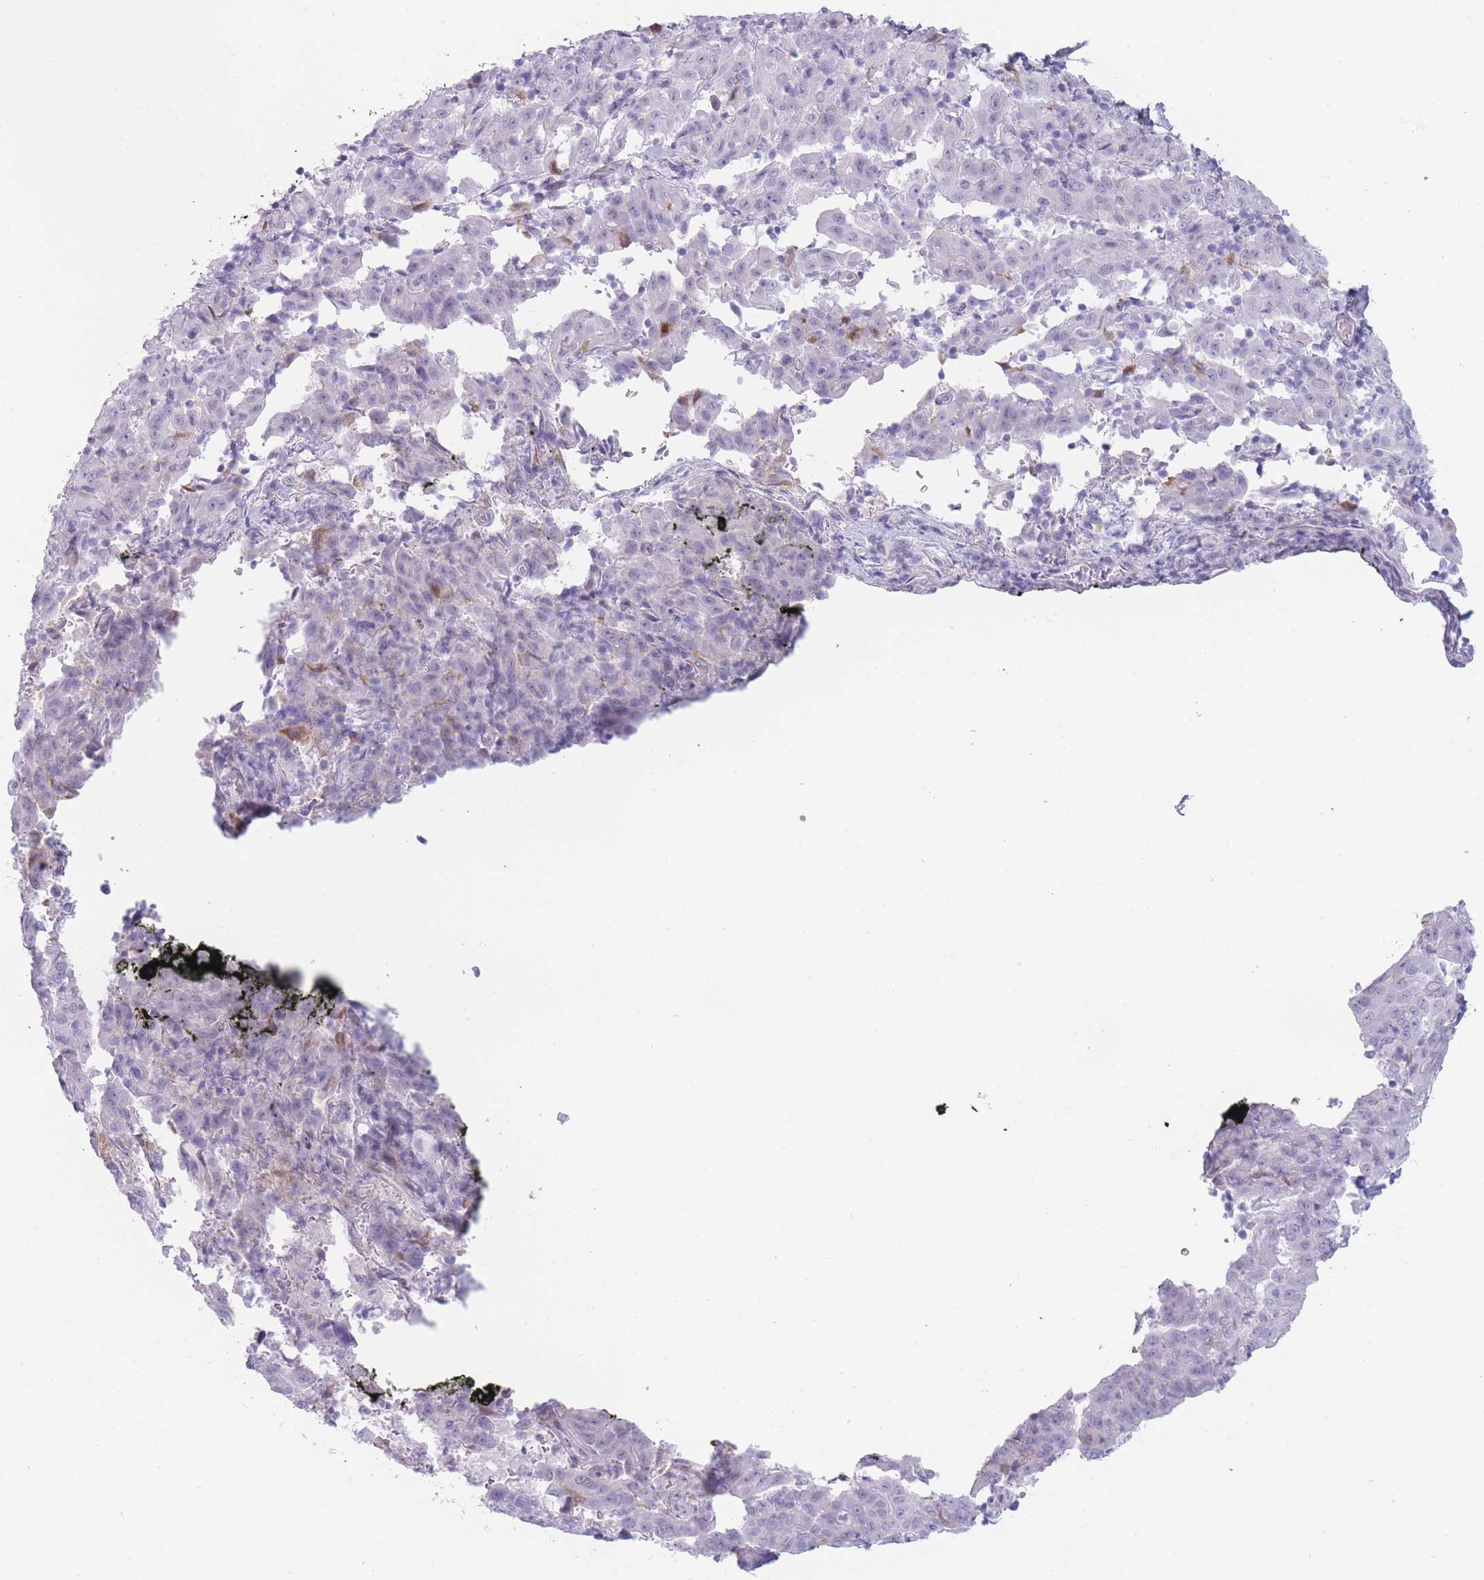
{"staining": {"intensity": "negative", "quantity": "none", "location": "none"}, "tissue": "pancreatic cancer", "cell_type": "Tumor cells", "image_type": "cancer", "snomed": [{"axis": "morphology", "description": "Adenocarcinoma, NOS"}, {"axis": "topography", "description": "Pancreas"}], "caption": "Immunohistochemistry (IHC) of human pancreatic cancer (adenocarcinoma) reveals no expression in tumor cells.", "gene": "IFNA6", "patient": {"sex": "male", "age": 63}}